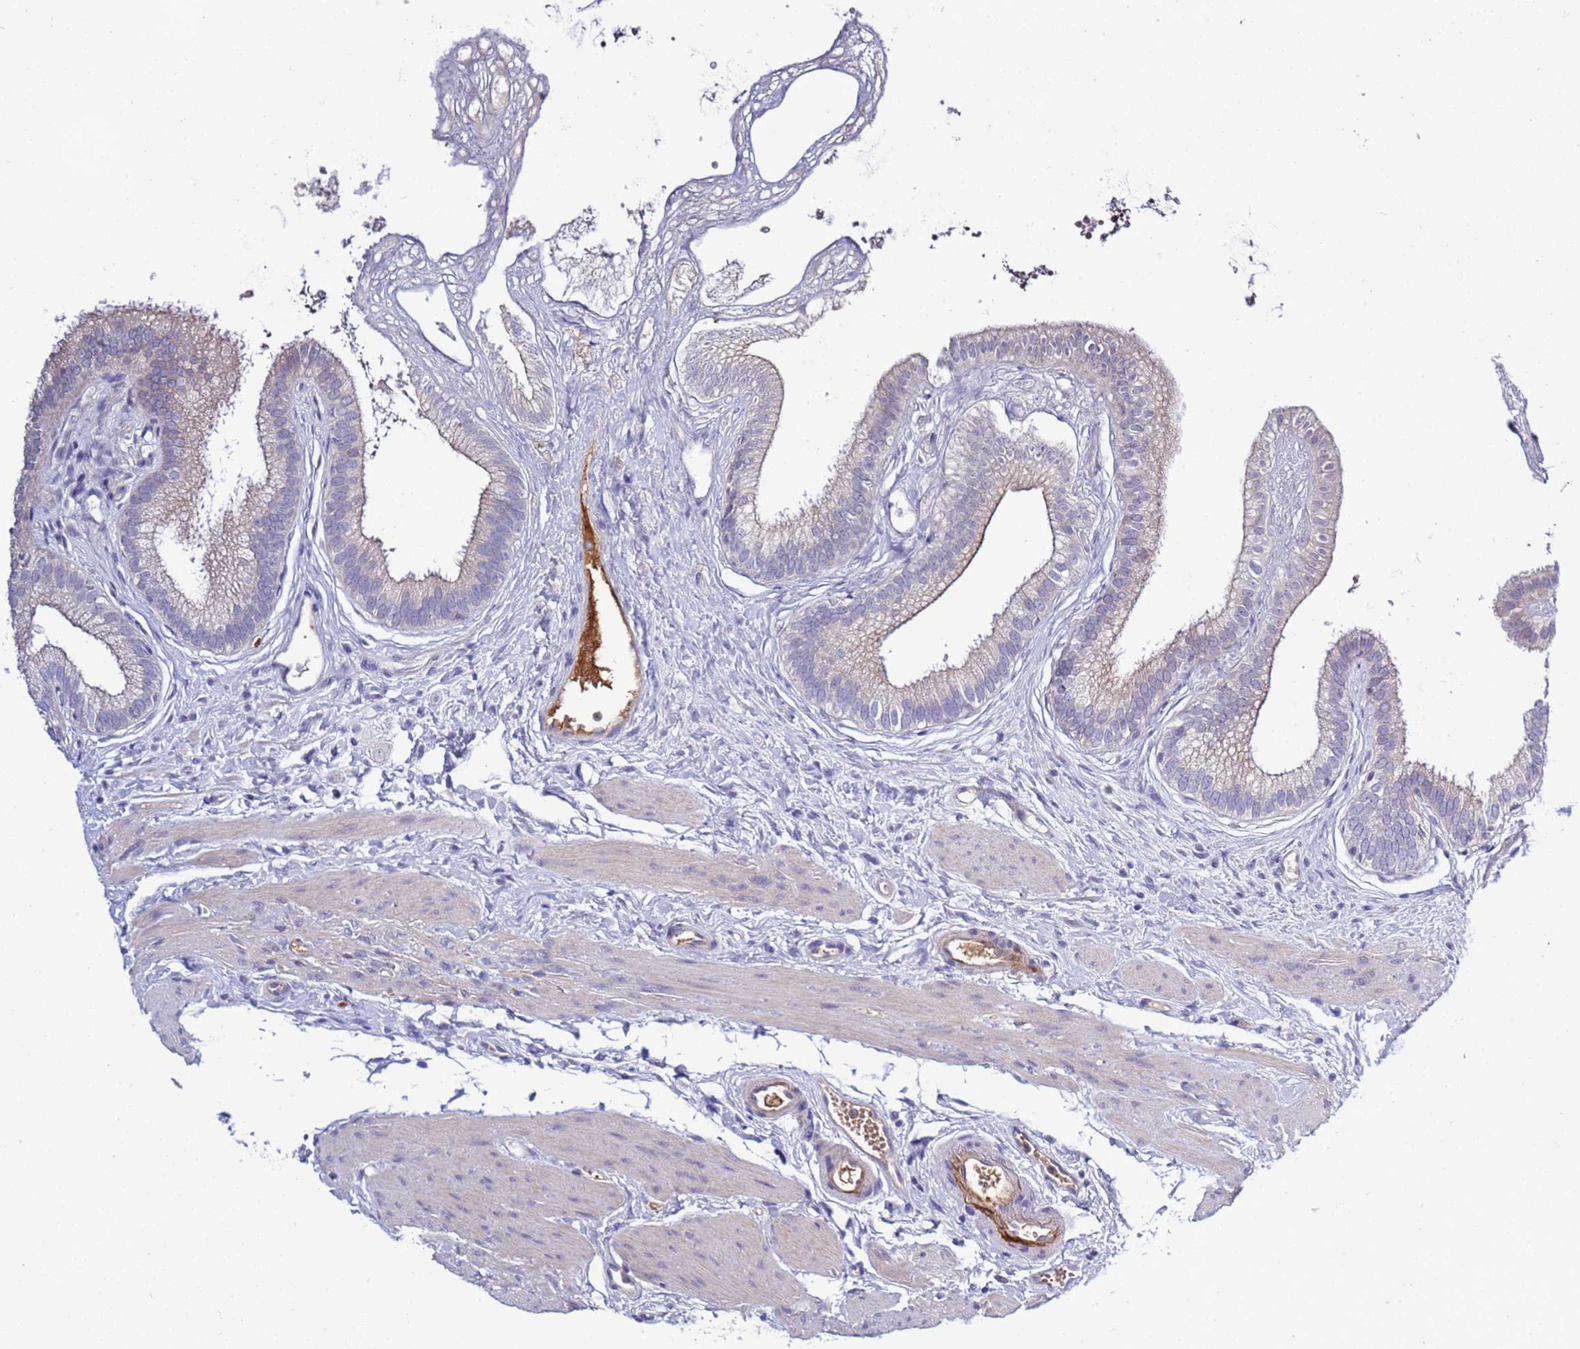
{"staining": {"intensity": "negative", "quantity": "none", "location": "none"}, "tissue": "gallbladder", "cell_type": "Glandular cells", "image_type": "normal", "snomed": [{"axis": "morphology", "description": "Normal tissue, NOS"}, {"axis": "topography", "description": "Gallbladder"}], "caption": "Immunohistochemistry (IHC) micrograph of unremarkable gallbladder: gallbladder stained with DAB (3,3'-diaminobenzidine) reveals no significant protein positivity in glandular cells. (DAB immunohistochemistry visualized using brightfield microscopy, high magnification).", "gene": "C4orf46", "patient": {"sex": "female", "age": 54}}